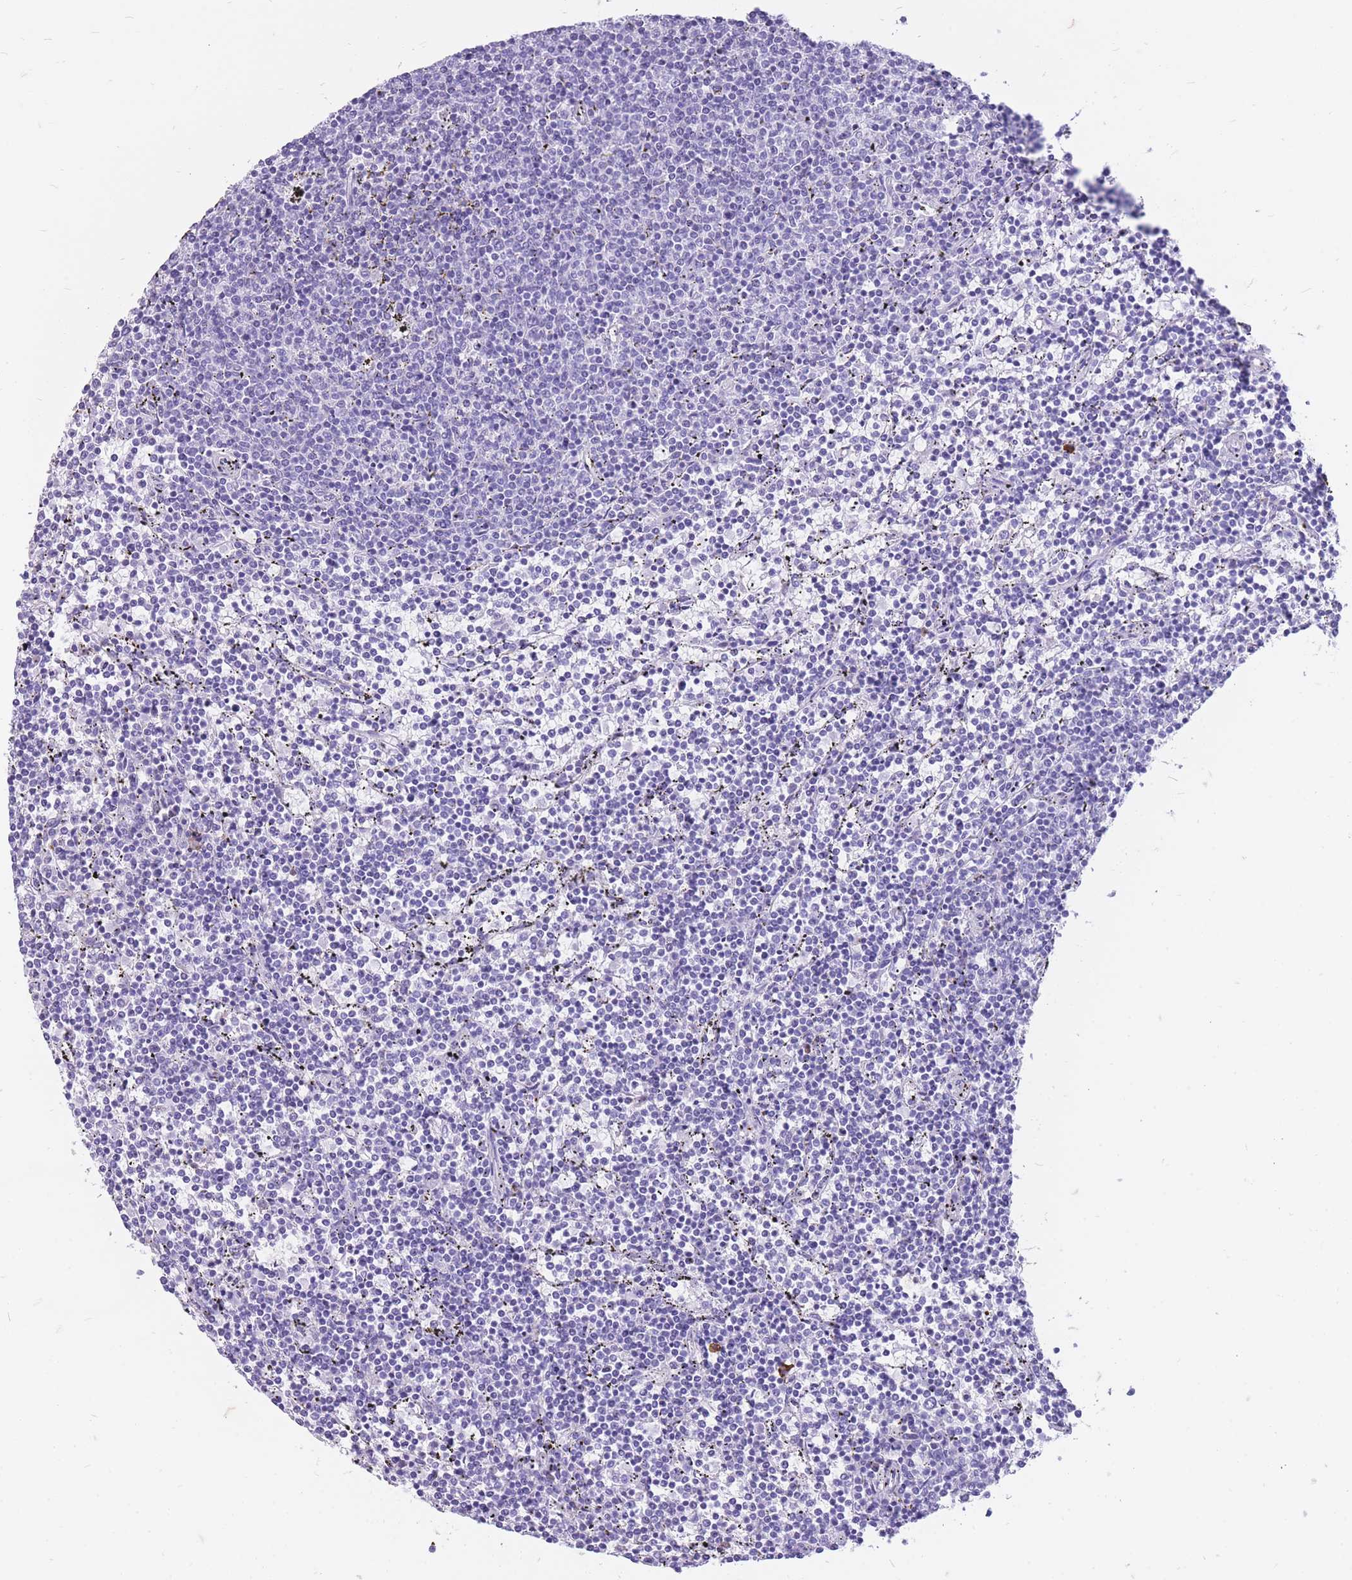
{"staining": {"intensity": "negative", "quantity": "none", "location": "none"}, "tissue": "lymphoma", "cell_type": "Tumor cells", "image_type": "cancer", "snomed": [{"axis": "morphology", "description": "Malignant lymphoma, non-Hodgkin's type, Low grade"}, {"axis": "topography", "description": "Spleen"}], "caption": "Immunohistochemical staining of lymphoma shows no significant expression in tumor cells. (DAB immunohistochemistry (IHC) visualized using brightfield microscopy, high magnification).", "gene": "ZFP37", "patient": {"sex": "female", "age": 50}}